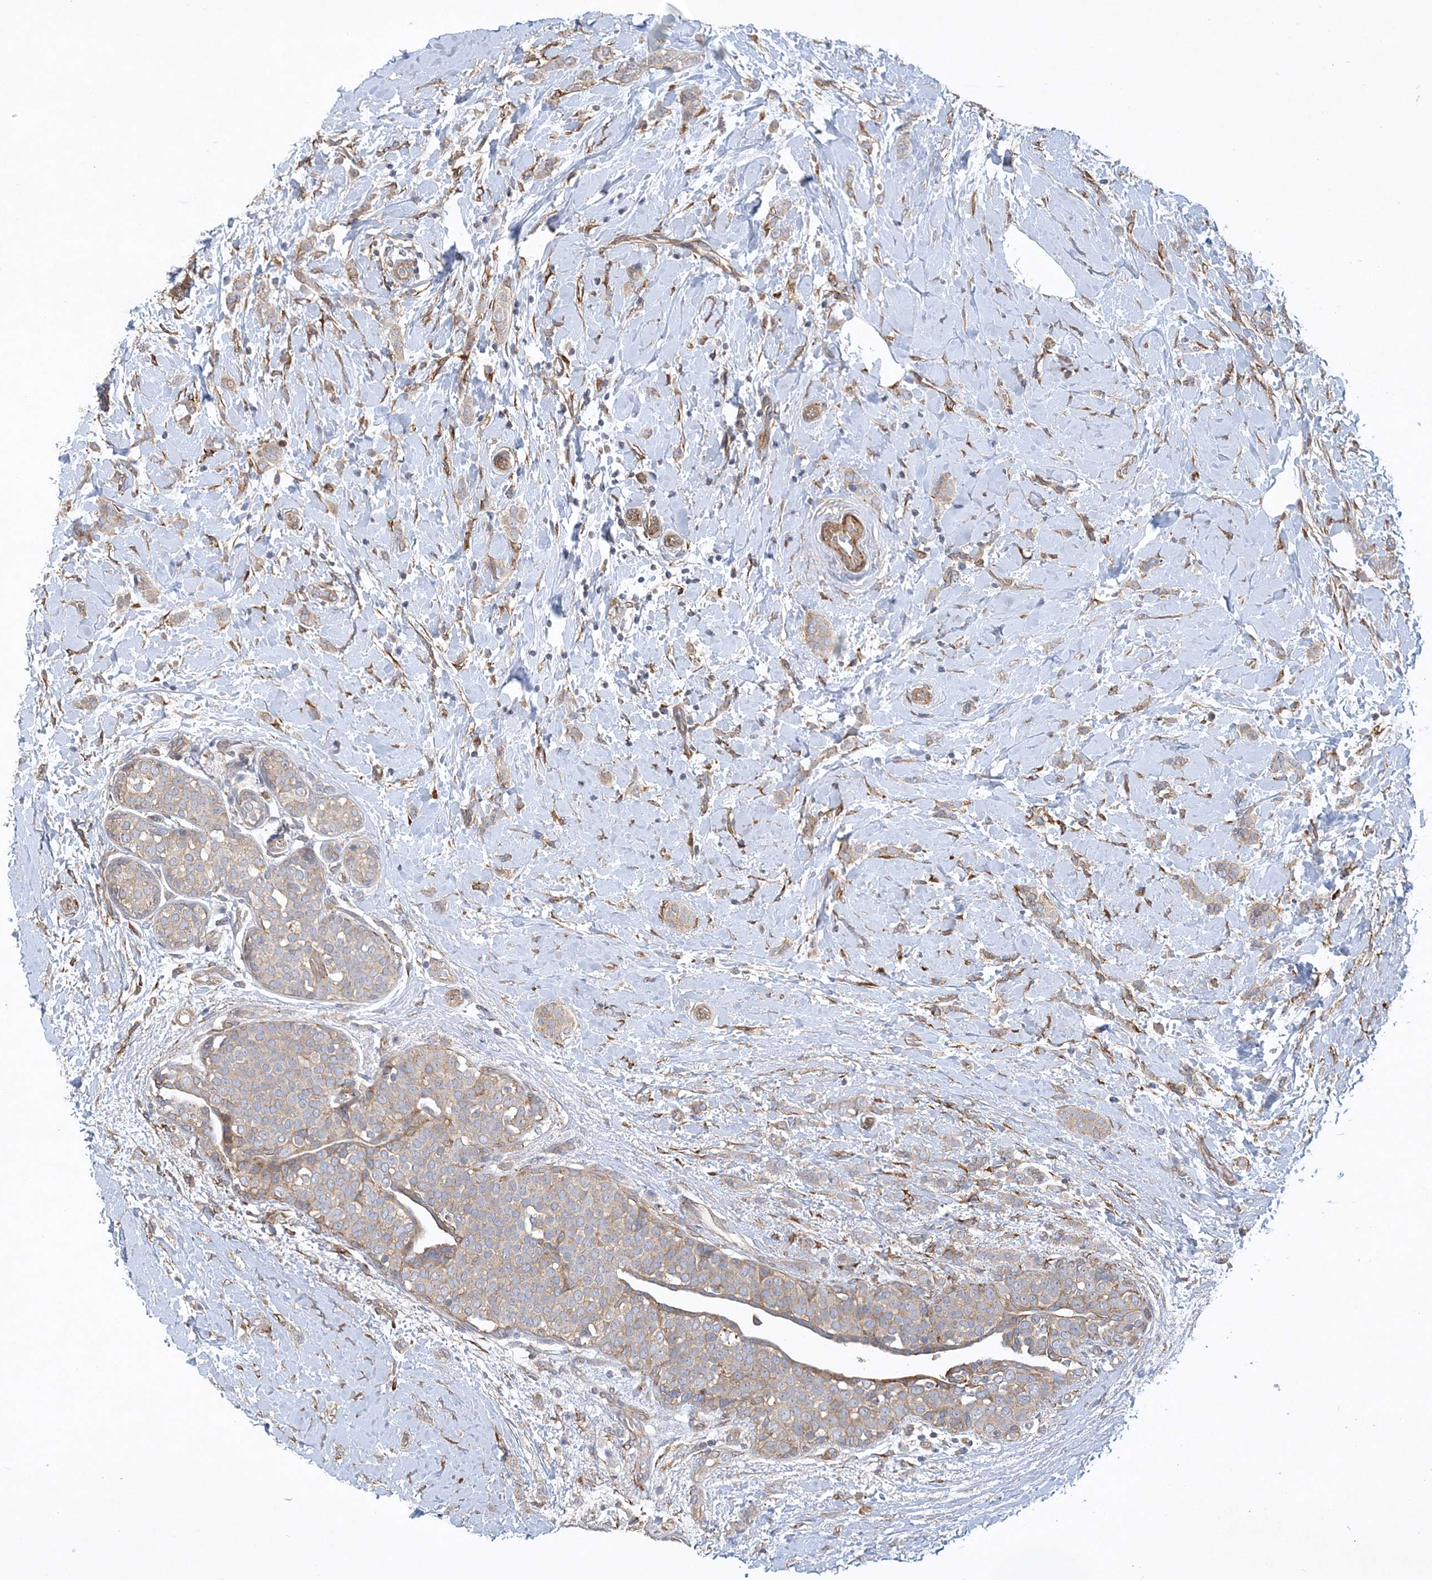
{"staining": {"intensity": "weak", "quantity": "<25%", "location": "cytoplasmic/membranous"}, "tissue": "breast cancer", "cell_type": "Tumor cells", "image_type": "cancer", "snomed": [{"axis": "morphology", "description": "Lobular carcinoma, in situ"}, {"axis": "morphology", "description": "Lobular carcinoma"}, {"axis": "topography", "description": "Breast"}], "caption": "Tumor cells show no significant protein expression in breast cancer.", "gene": "MAP4K5", "patient": {"sex": "female", "age": 41}}